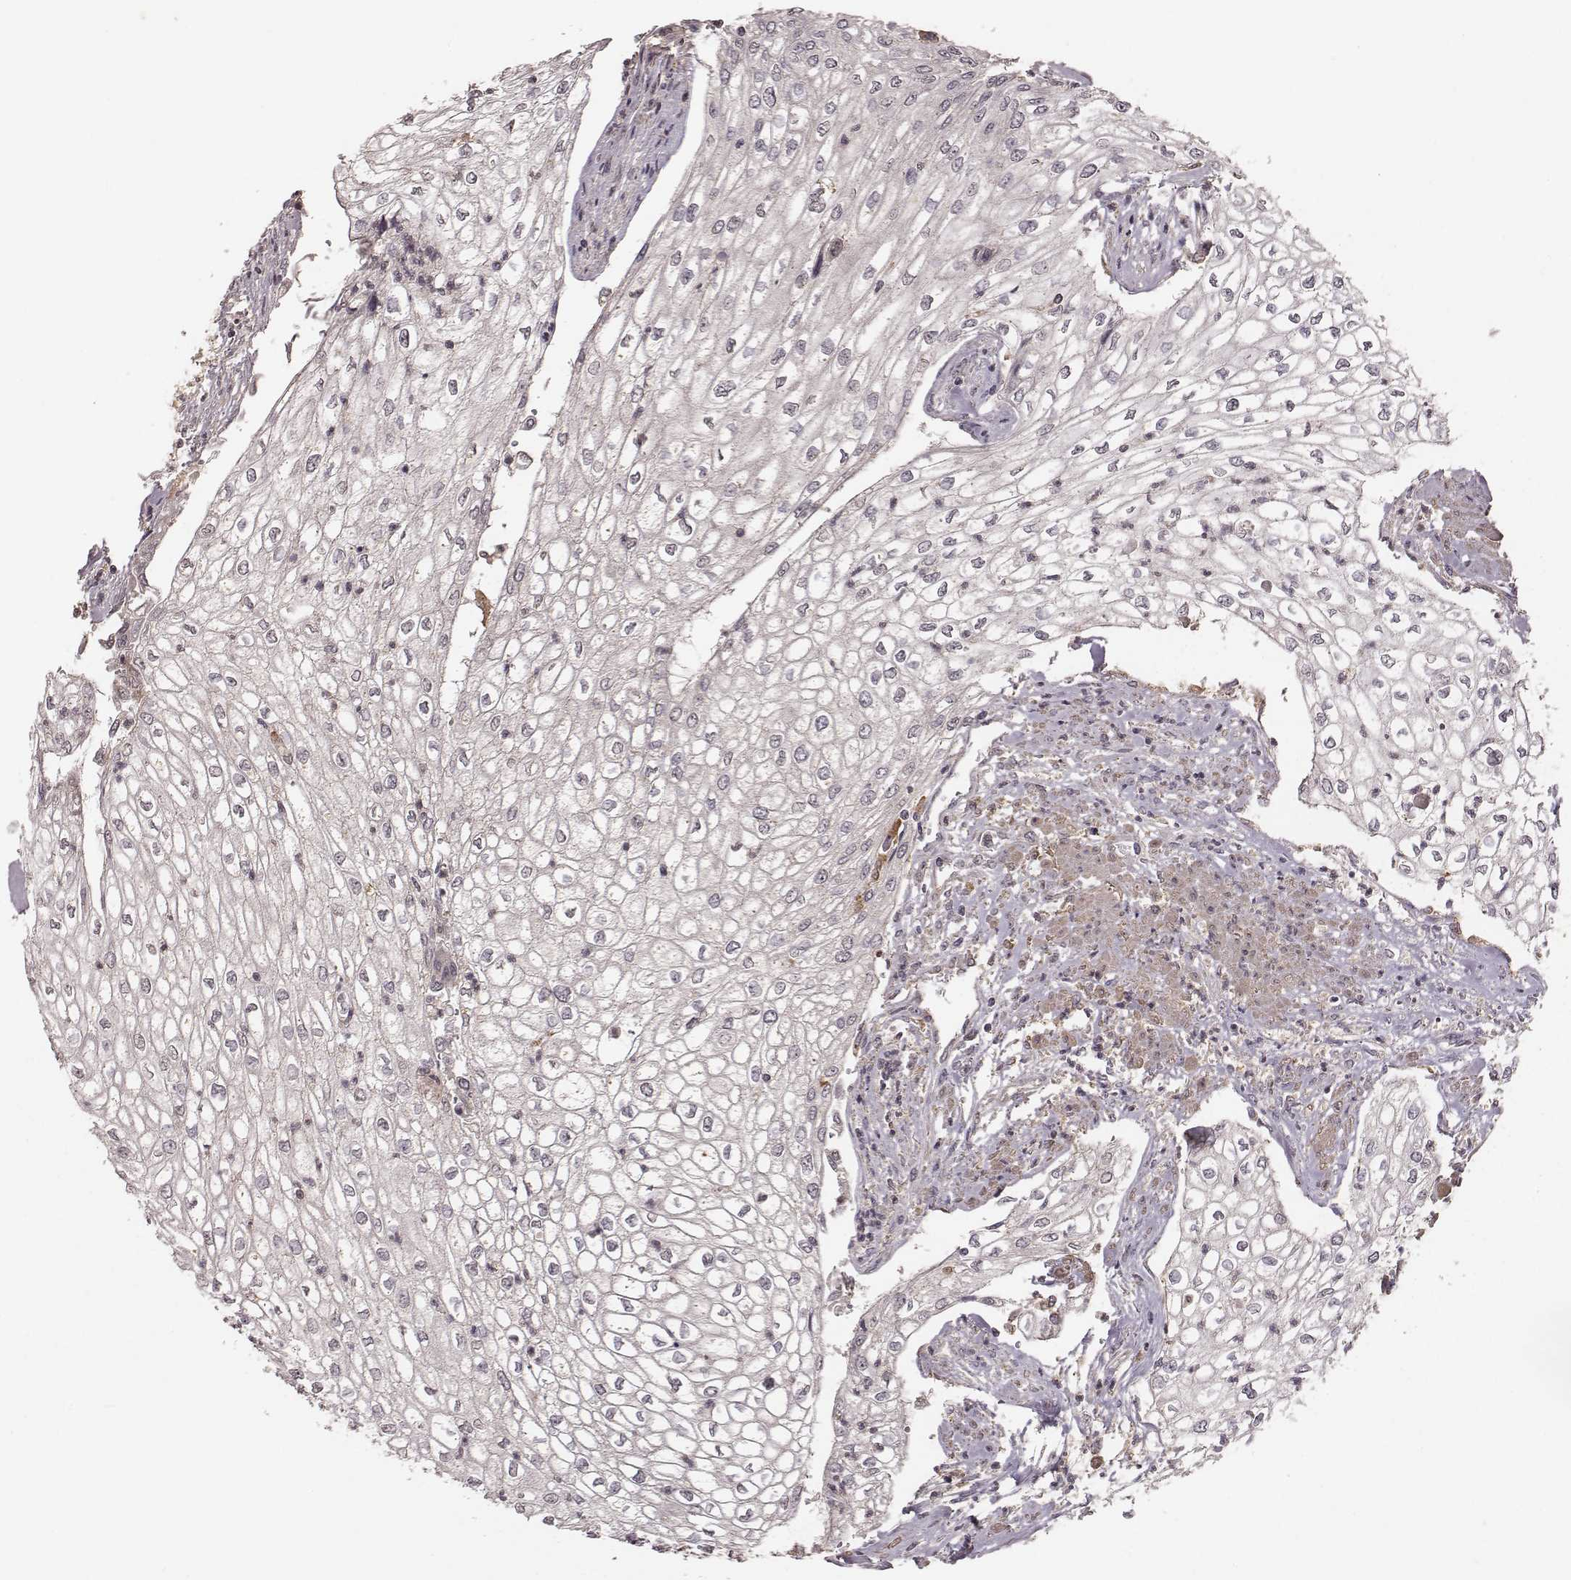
{"staining": {"intensity": "negative", "quantity": "none", "location": "none"}, "tissue": "urothelial cancer", "cell_type": "Tumor cells", "image_type": "cancer", "snomed": [{"axis": "morphology", "description": "Urothelial carcinoma, High grade"}, {"axis": "topography", "description": "Urinary bladder"}], "caption": "Immunohistochemistry (IHC) of urothelial cancer shows no expression in tumor cells.", "gene": "VPS26A", "patient": {"sex": "male", "age": 62}}